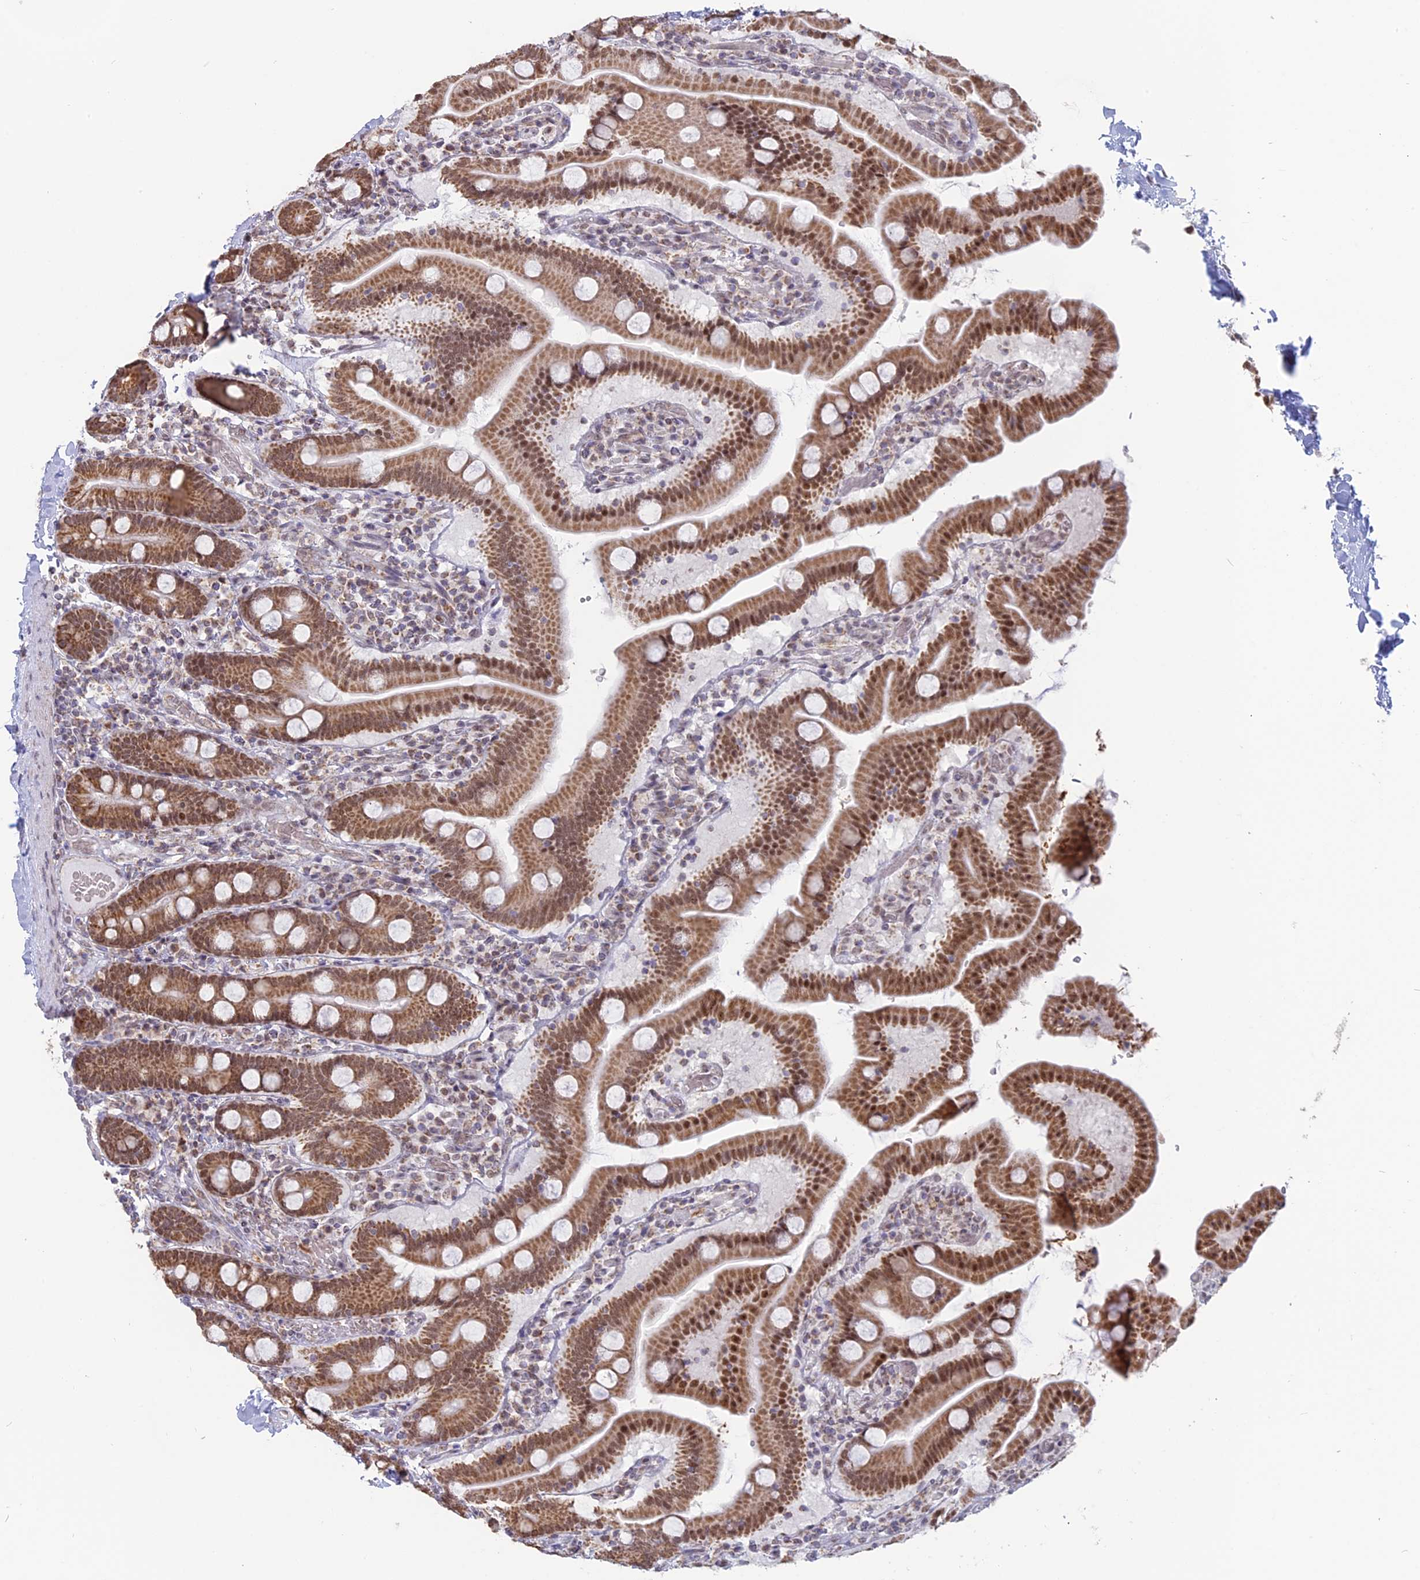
{"staining": {"intensity": "moderate", "quantity": ">75%", "location": "cytoplasmic/membranous,nuclear"}, "tissue": "duodenum", "cell_type": "Glandular cells", "image_type": "normal", "snomed": [{"axis": "morphology", "description": "Normal tissue, NOS"}, {"axis": "topography", "description": "Duodenum"}], "caption": "Immunohistochemistry (DAB) staining of unremarkable human duodenum exhibits moderate cytoplasmic/membranous,nuclear protein staining in approximately >75% of glandular cells.", "gene": "ARHGAP40", "patient": {"sex": "male", "age": 55}}